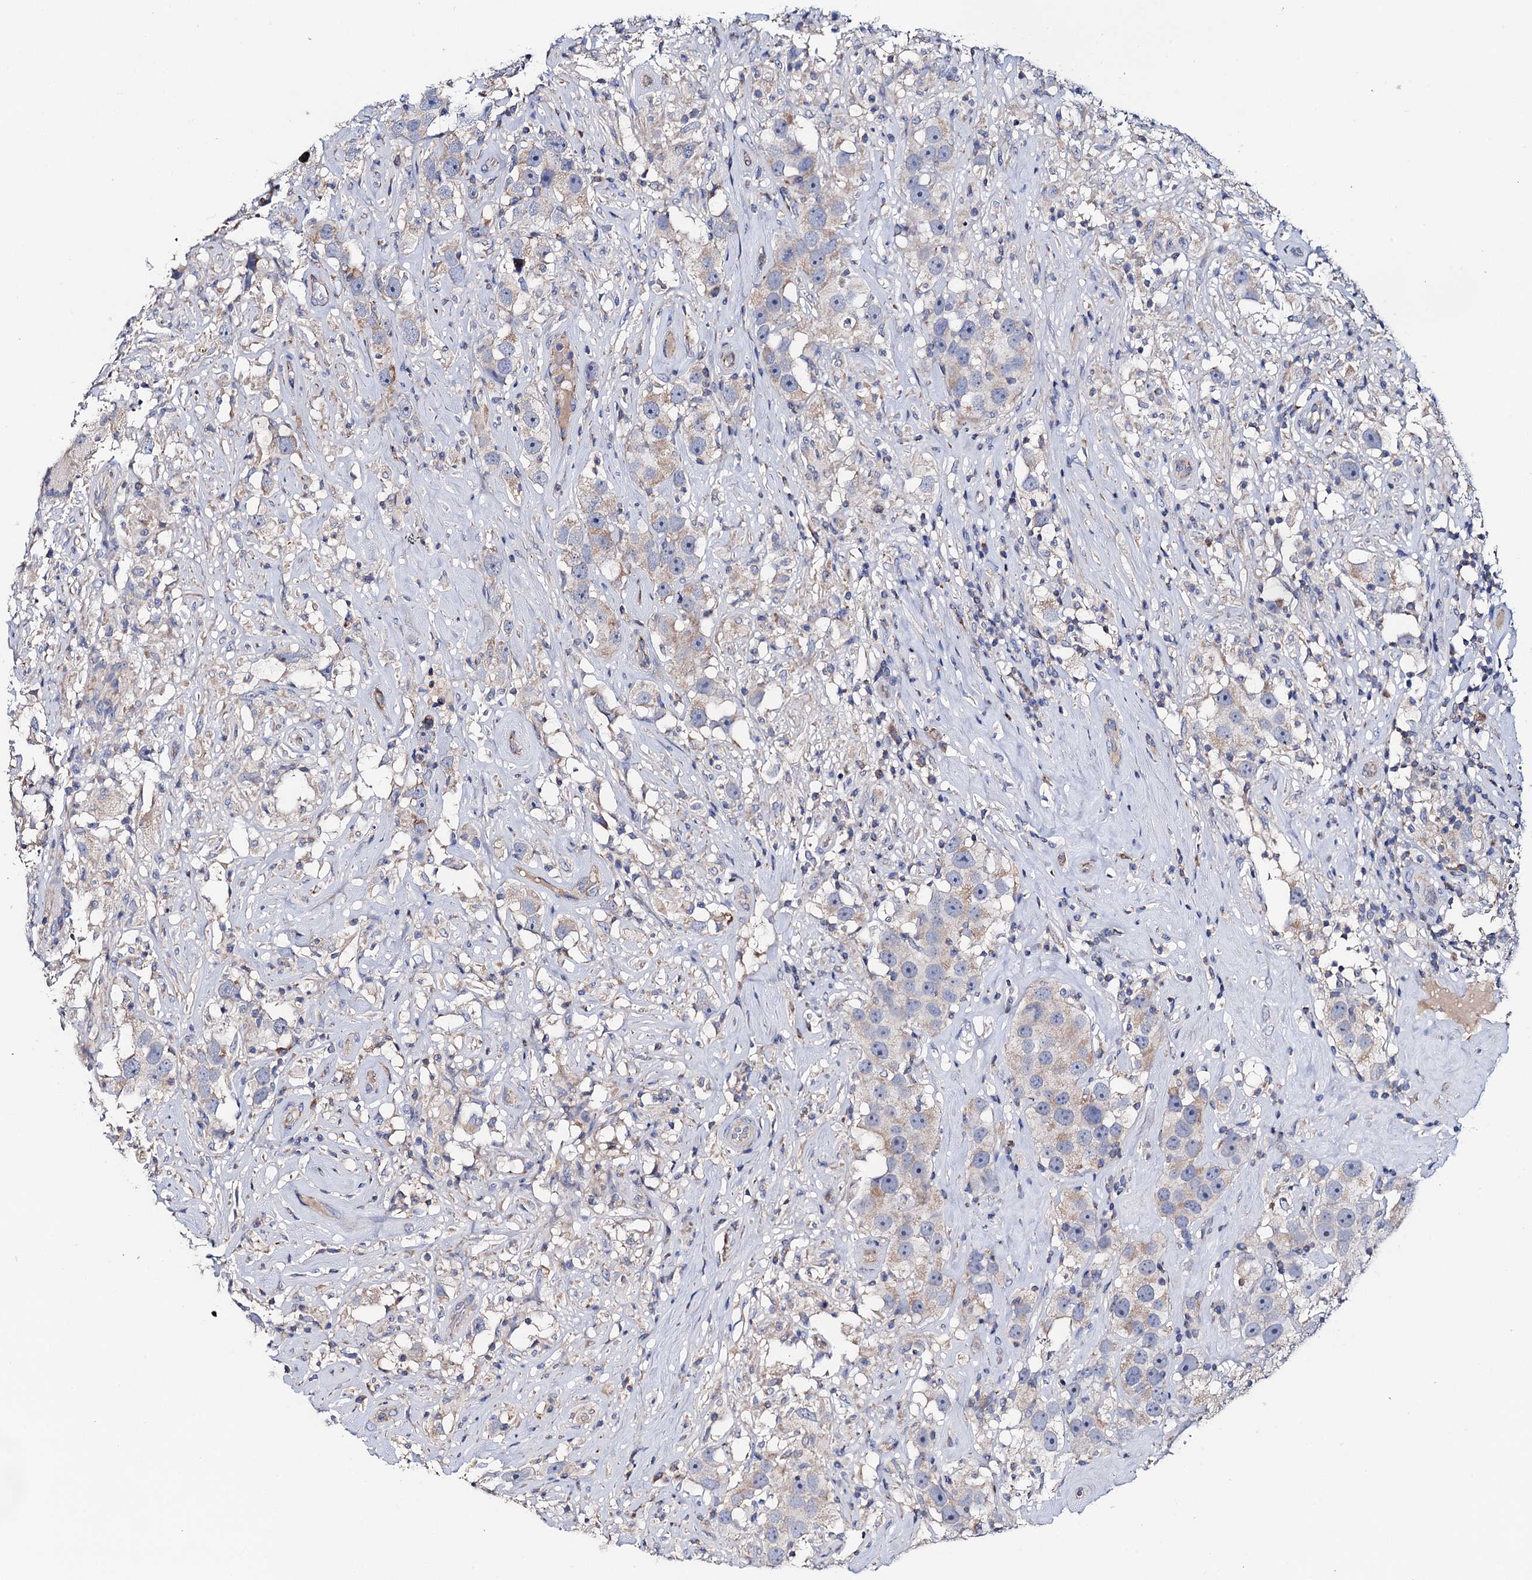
{"staining": {"intensity": "weak", "quantity": "<25%", "location": "cytoplasmic/membranous"}, "tissue": "testis cancer", "cell_type": "Tumor cells", "image_type": "cancer", "snomed": [{"axis": "morphology", "description": "Seminoma, NOS"}, {"axis": "topography", "description": "Testis"}], "caption": "High magnification brightfield microscopy of seminoma (testis) stained with DAB (3,3'-diaminobenzidine) (brown) and counterstained with hematoxylin (blue): tumor cells show no significant positivity. (DAB (3,3'-diaminobenzidine) IHC, high magnification).", "gene": "MRPL48", "patient": {"sex": "male", "age": 49}}